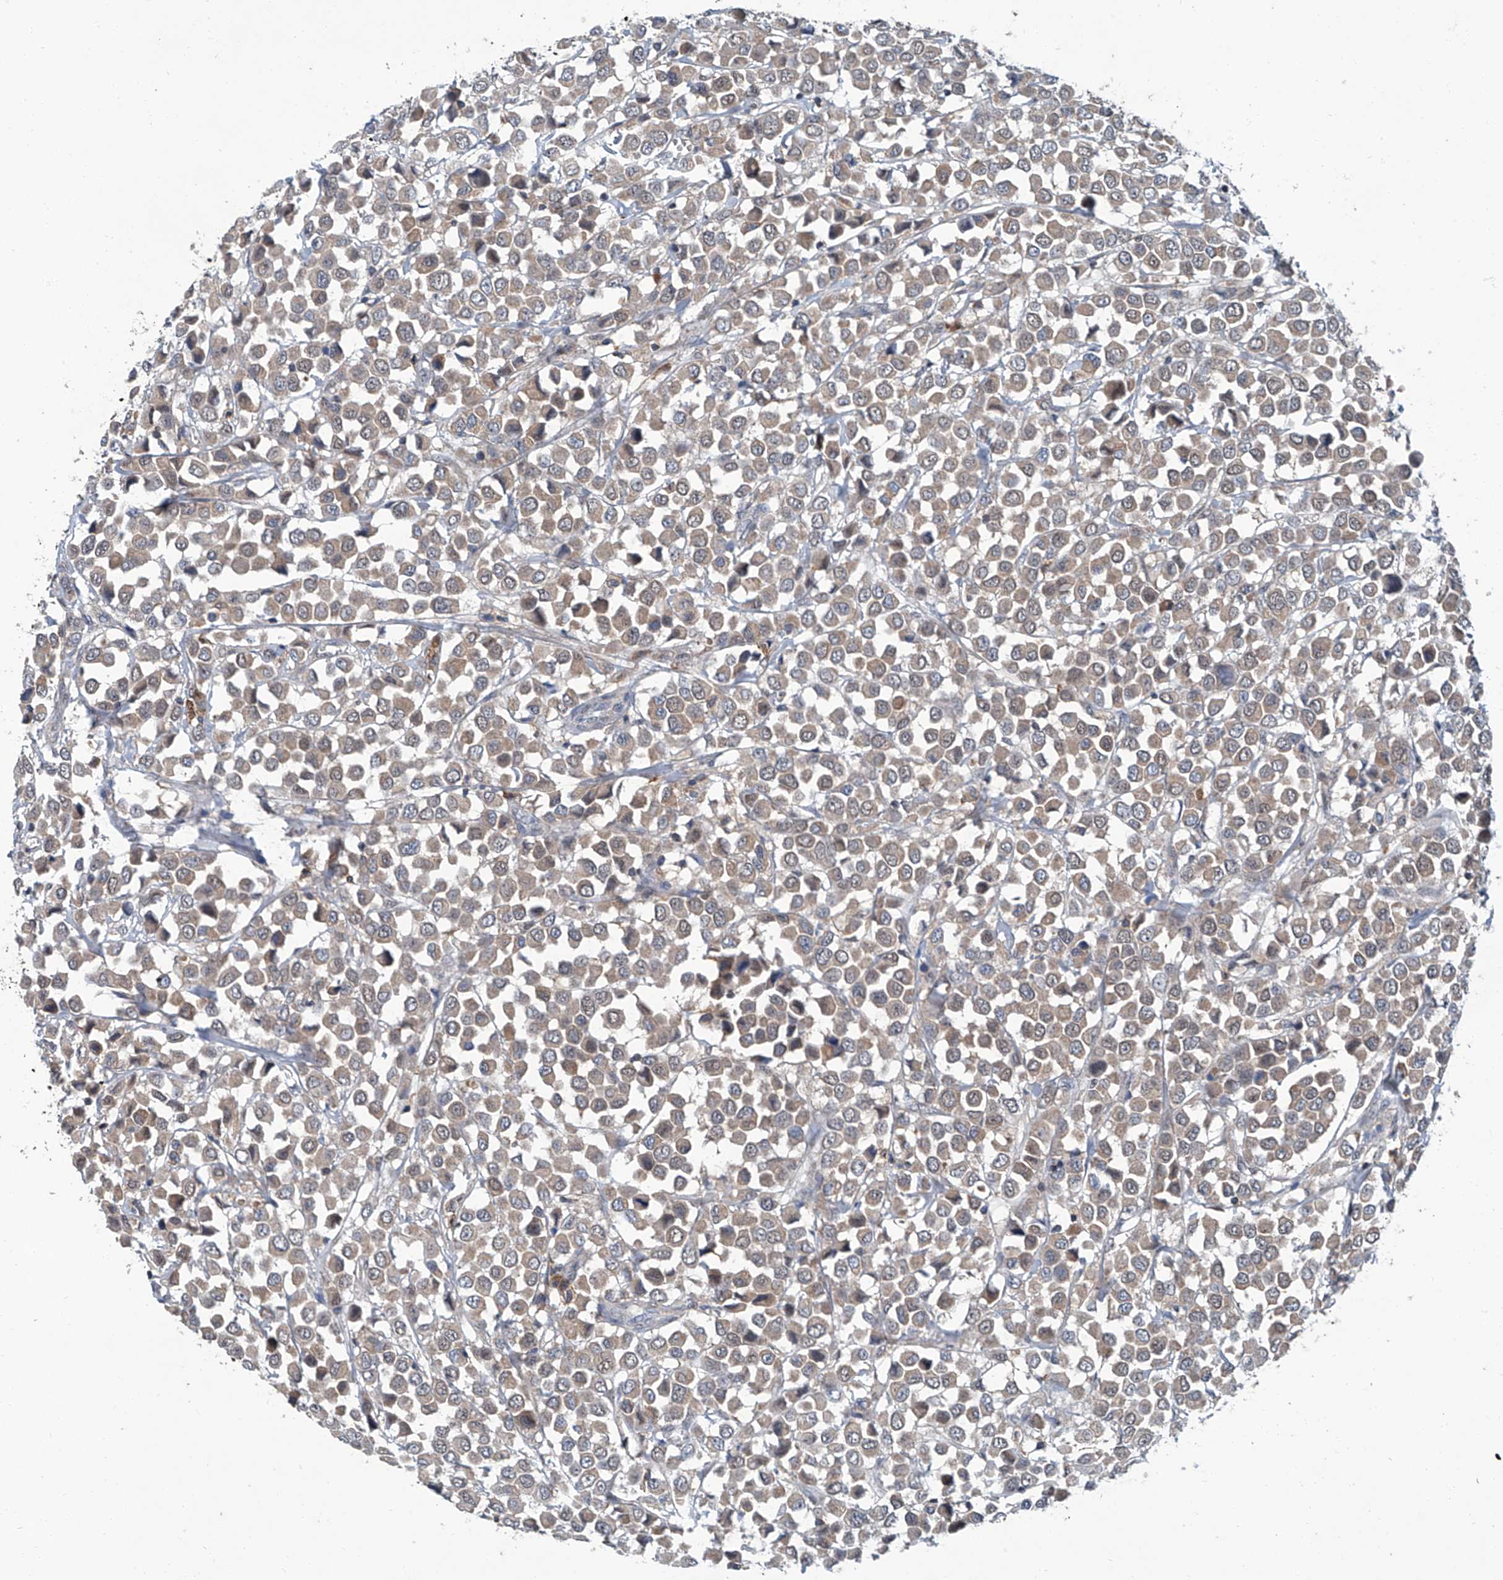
{"staining": {"intensity": "weak", "quantity": ">75%", "location": "cytoplasmic/membranous"}, "tissue": "breast cancer", "cell_type": "Tumor cells", "image_type": "cancer", "snomed": [{"axis": "morphology", "description": "Duct carcinoma"}, {"axis": "topography", "description": "Breast"}], "caption": "There is low levels of weak cytoplasmic/membranous staining in tumor cells of intraductal carcinoma (breast), as demonstrated by immunohistochemical staining (brown color).", "gene": "CLK1", "patient": {"sex": "female", "age": 61}}